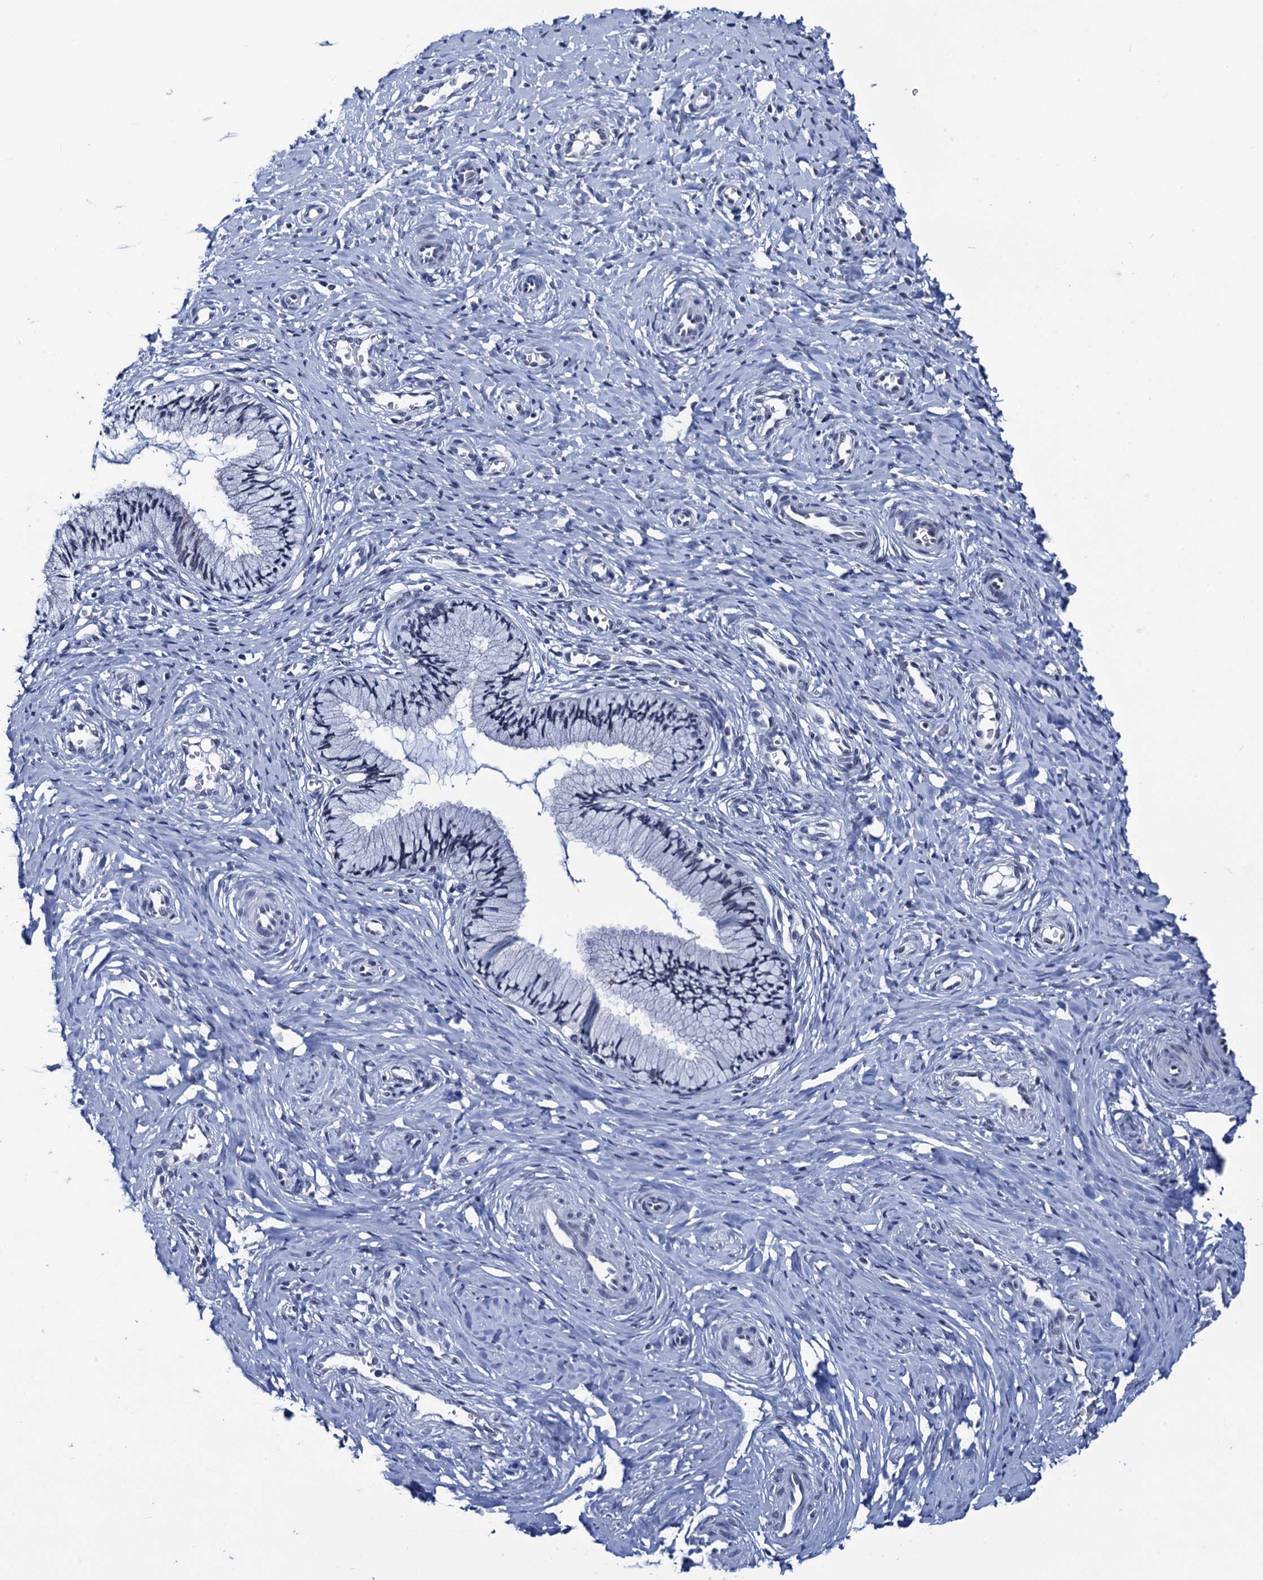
{"staining": {"intensity": "weak", "quantity": "<25%", "location": "nuclear"}, "tissue": "cervix", "cell_type": "Glandular cells", "image_type": "normal", "snomed": [{"axis": "morphology", "description": "Normal tissue, NOS"}, {"axis": "topography", "description": "Cervix"}], "caption": "DAB immunohistochemical staining of unremarkable human cervix exhibits no significant expression in glandular cells. (DAB (3,3'-diaminobenzidine) immunohistochemistry visualized using brightfield microscopy, high magnification).", "gene": "C16orf87", "patient": {"sex": "female", "age": 27}}